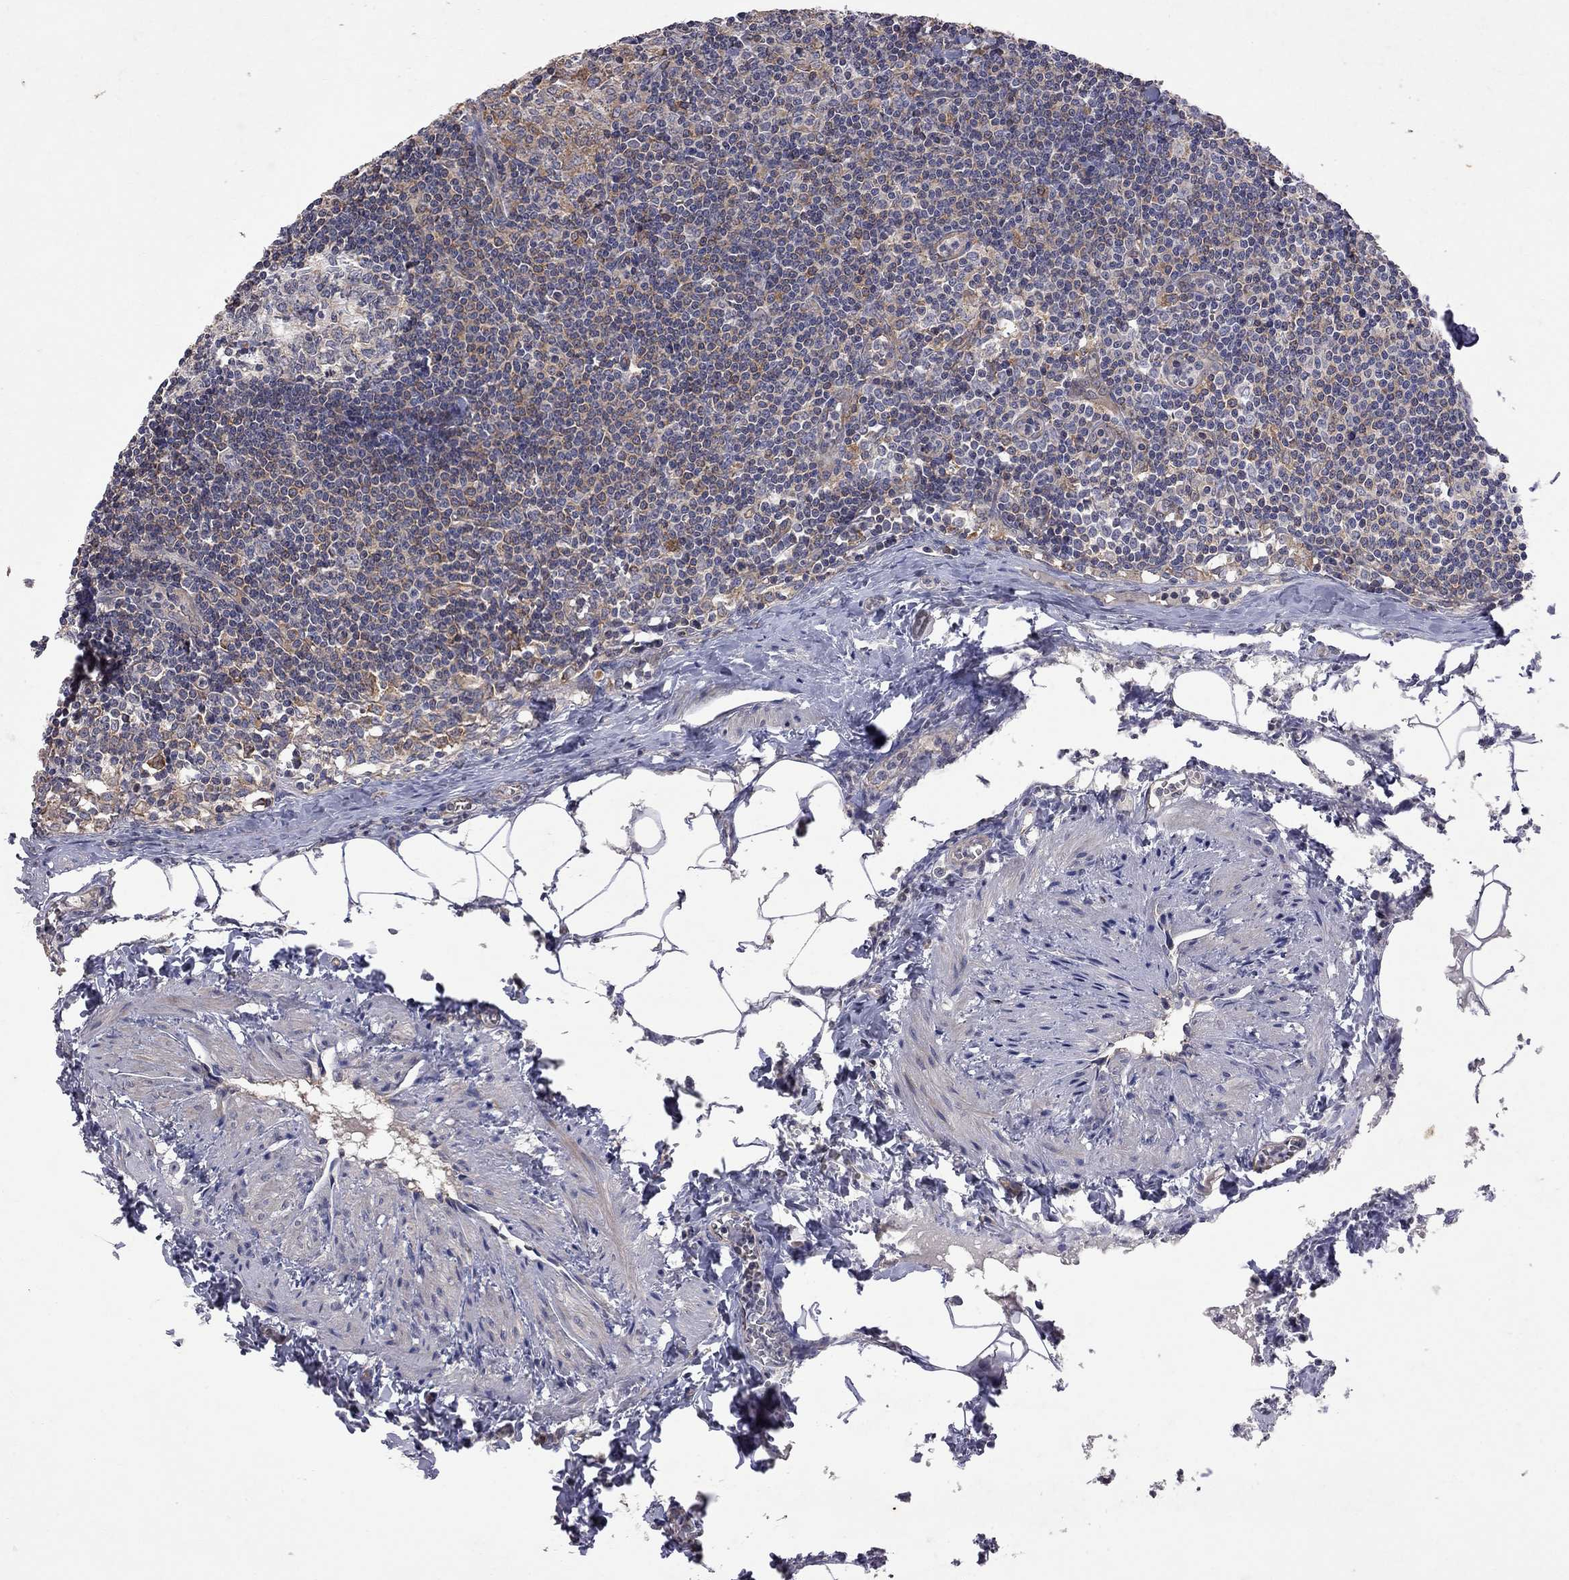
{"staining": {"intensity": "negative", "quantity": "none", "location": "none"}, "tissue": "lymph node", "cell_type": "Germinal center cells", "image_type": "normal", "snomed": [{"axis": "morphology", "description": "Normal tissue, NOS"}, {"axis": "topography", "description": "Lymph node"}], "caption": "Micrograph shows no significant protein positivity in germinal center cells of unremarkable lymph node.", "gene": "ABI3", "patient": {"sex": "female", "age": 51}}